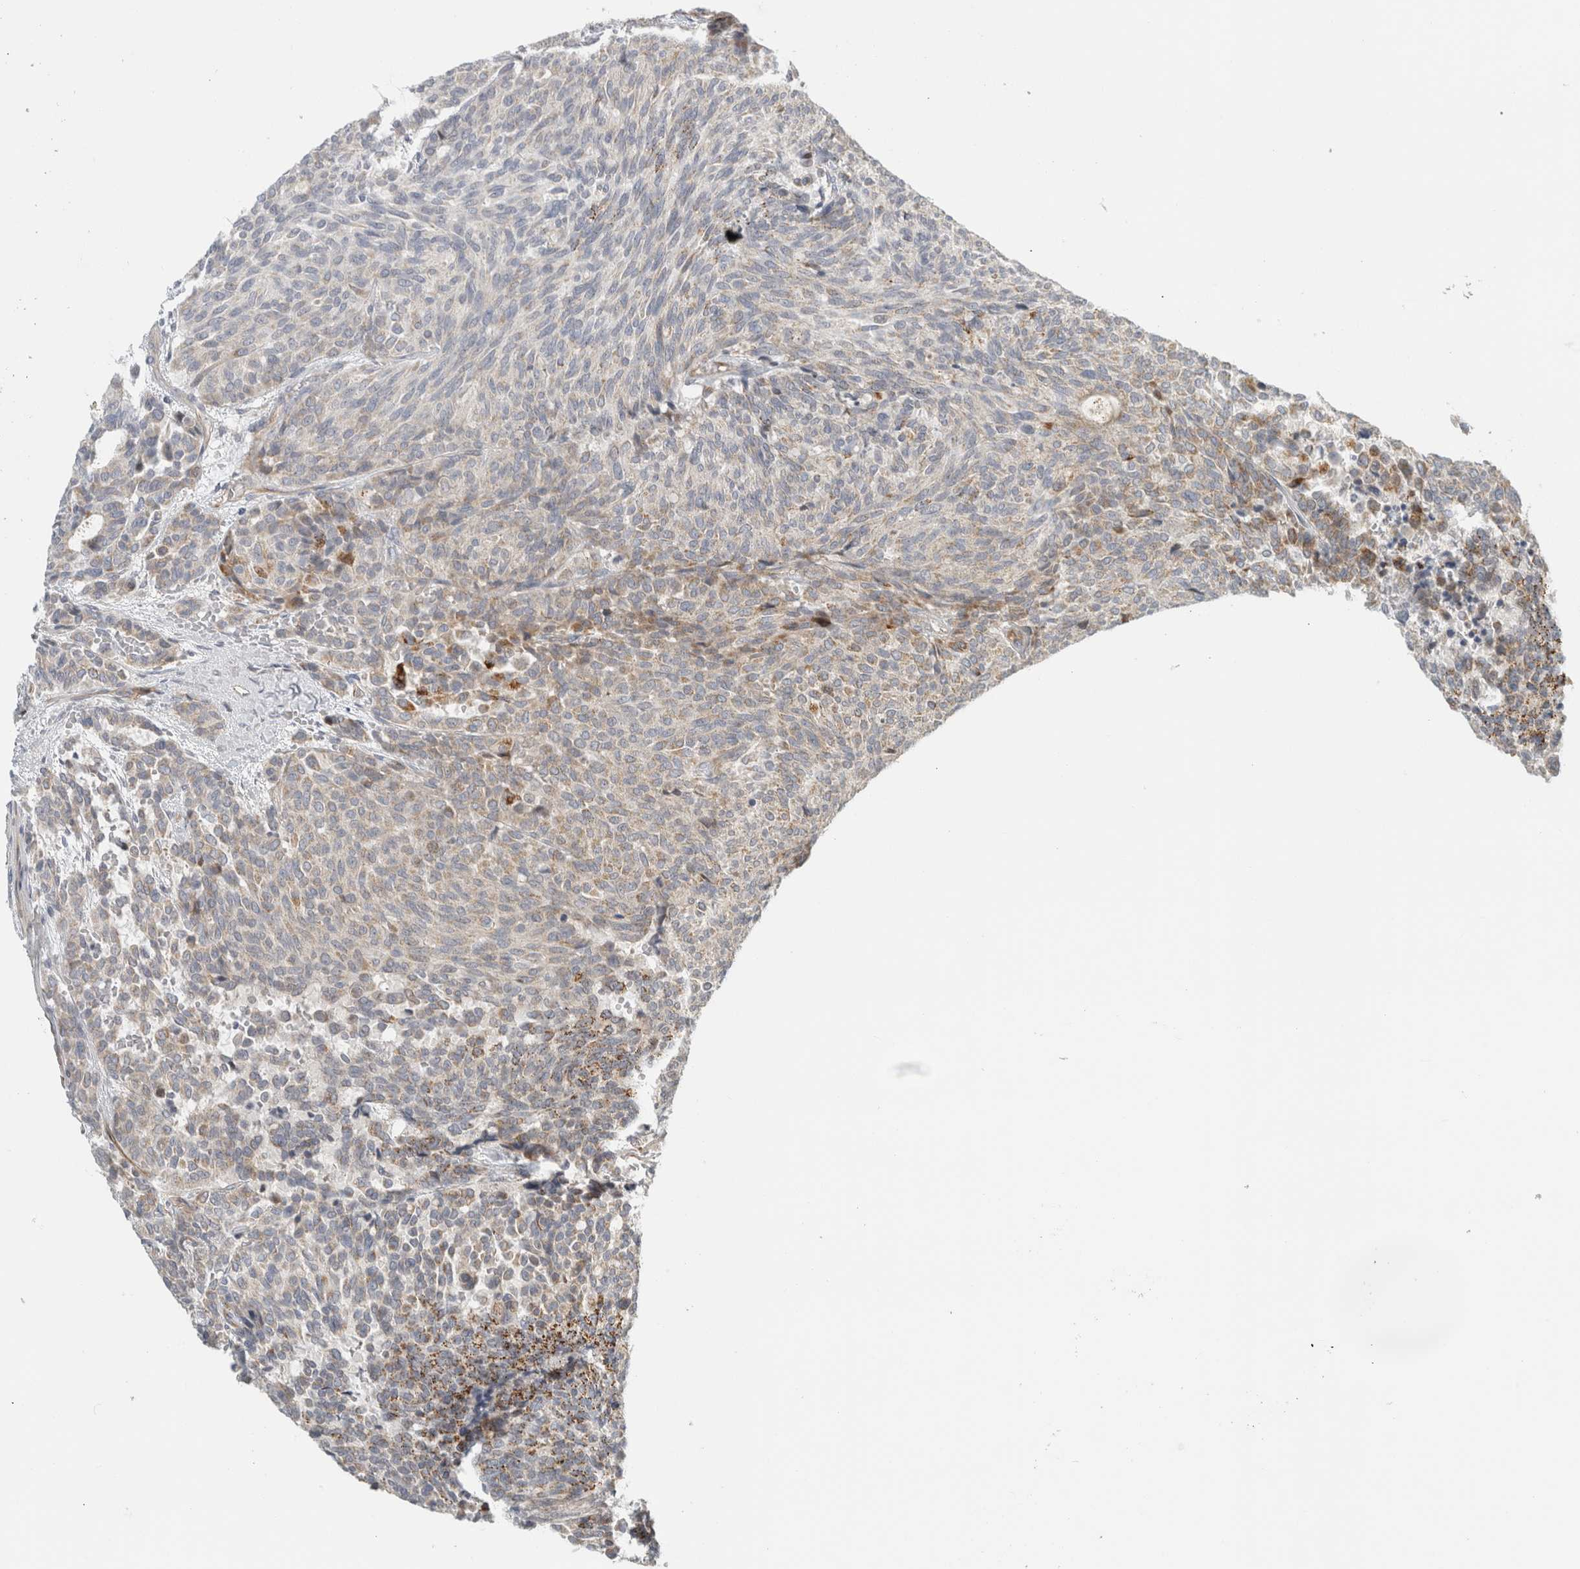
{"staining": {"intensity": "moderate", "quantity": "25%-75%", "location": "cytoplasmic/membranous"}, "tissue": "carcinoid", "cell_type": "Tumor cells", "image_type": "cancer", "snomed": [{"axis": "morphology", "description": "Carcinoid, malignant, NOS"}, {"axis": "topography", "description": "Pancreas"}], "caption": "Human carcinoid stained with a brown dye exhibits moderate cytoplasmic/membranous positive expression in about 25%-75% of tumor cells.", "gene": "KPNA5", "patient": {"sex": "female", "age": 54}}